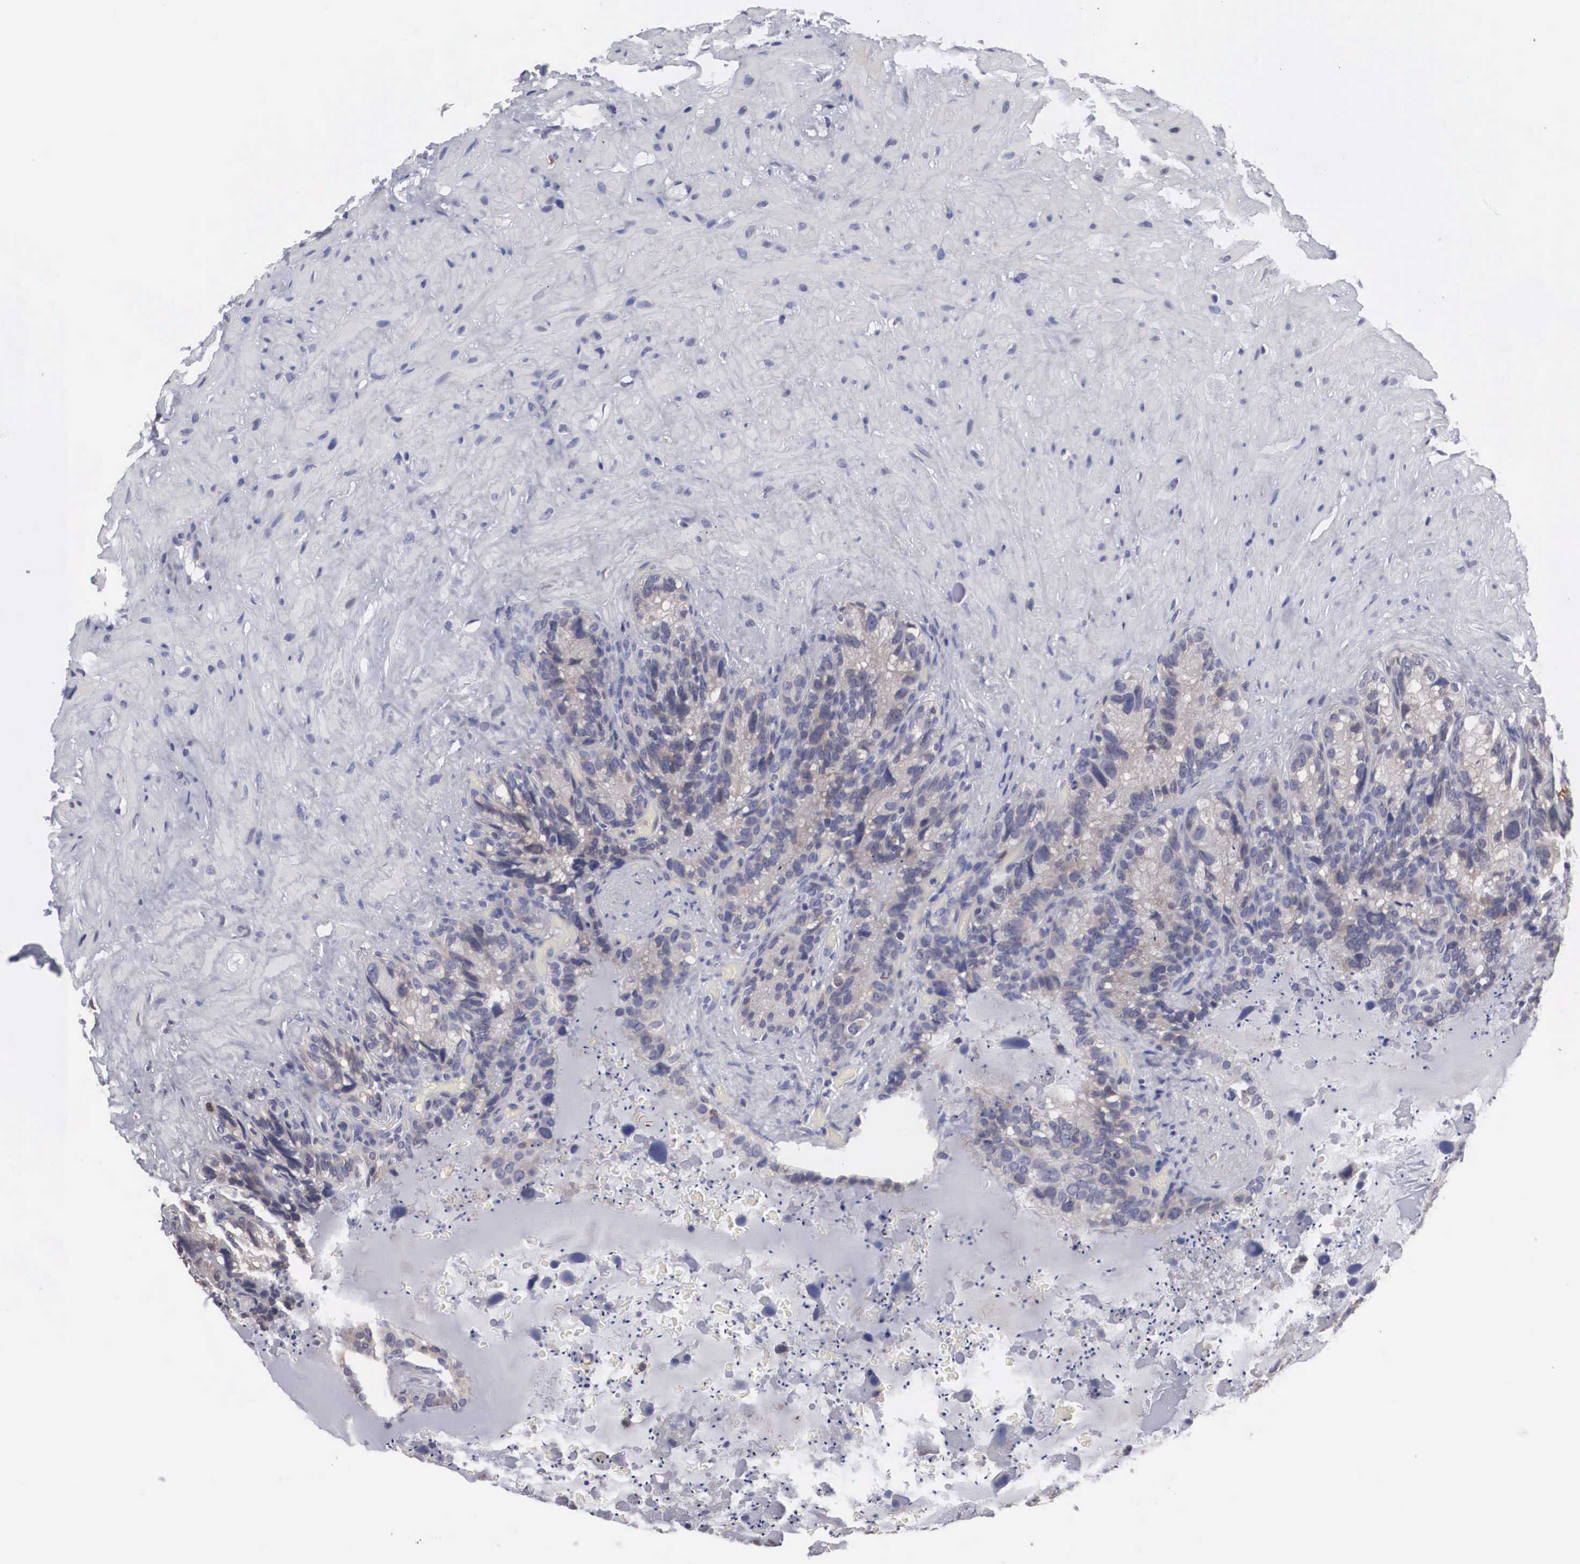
{"staining": {"intensity": "weak", "quantity": "25%-75%", "location": "cytoplasmic/membranous"}, "tissue": "seminal vesicle", "cell_type": "Glandular cells", "image_type": "normal", "snomed": [{"axis": "morphology", "description": "Normal tissue, NOS"}, {"axis": "topography", "description": "Seminal veicle"}], "caption": "IHC of benign human seminal vesicle displays low levels of weak cytoplasmic/membranous expression in approximately 25%-75% of glandular cells.", "gene": "HMOX1", "patient": {"sex": "male", "age": 63}}